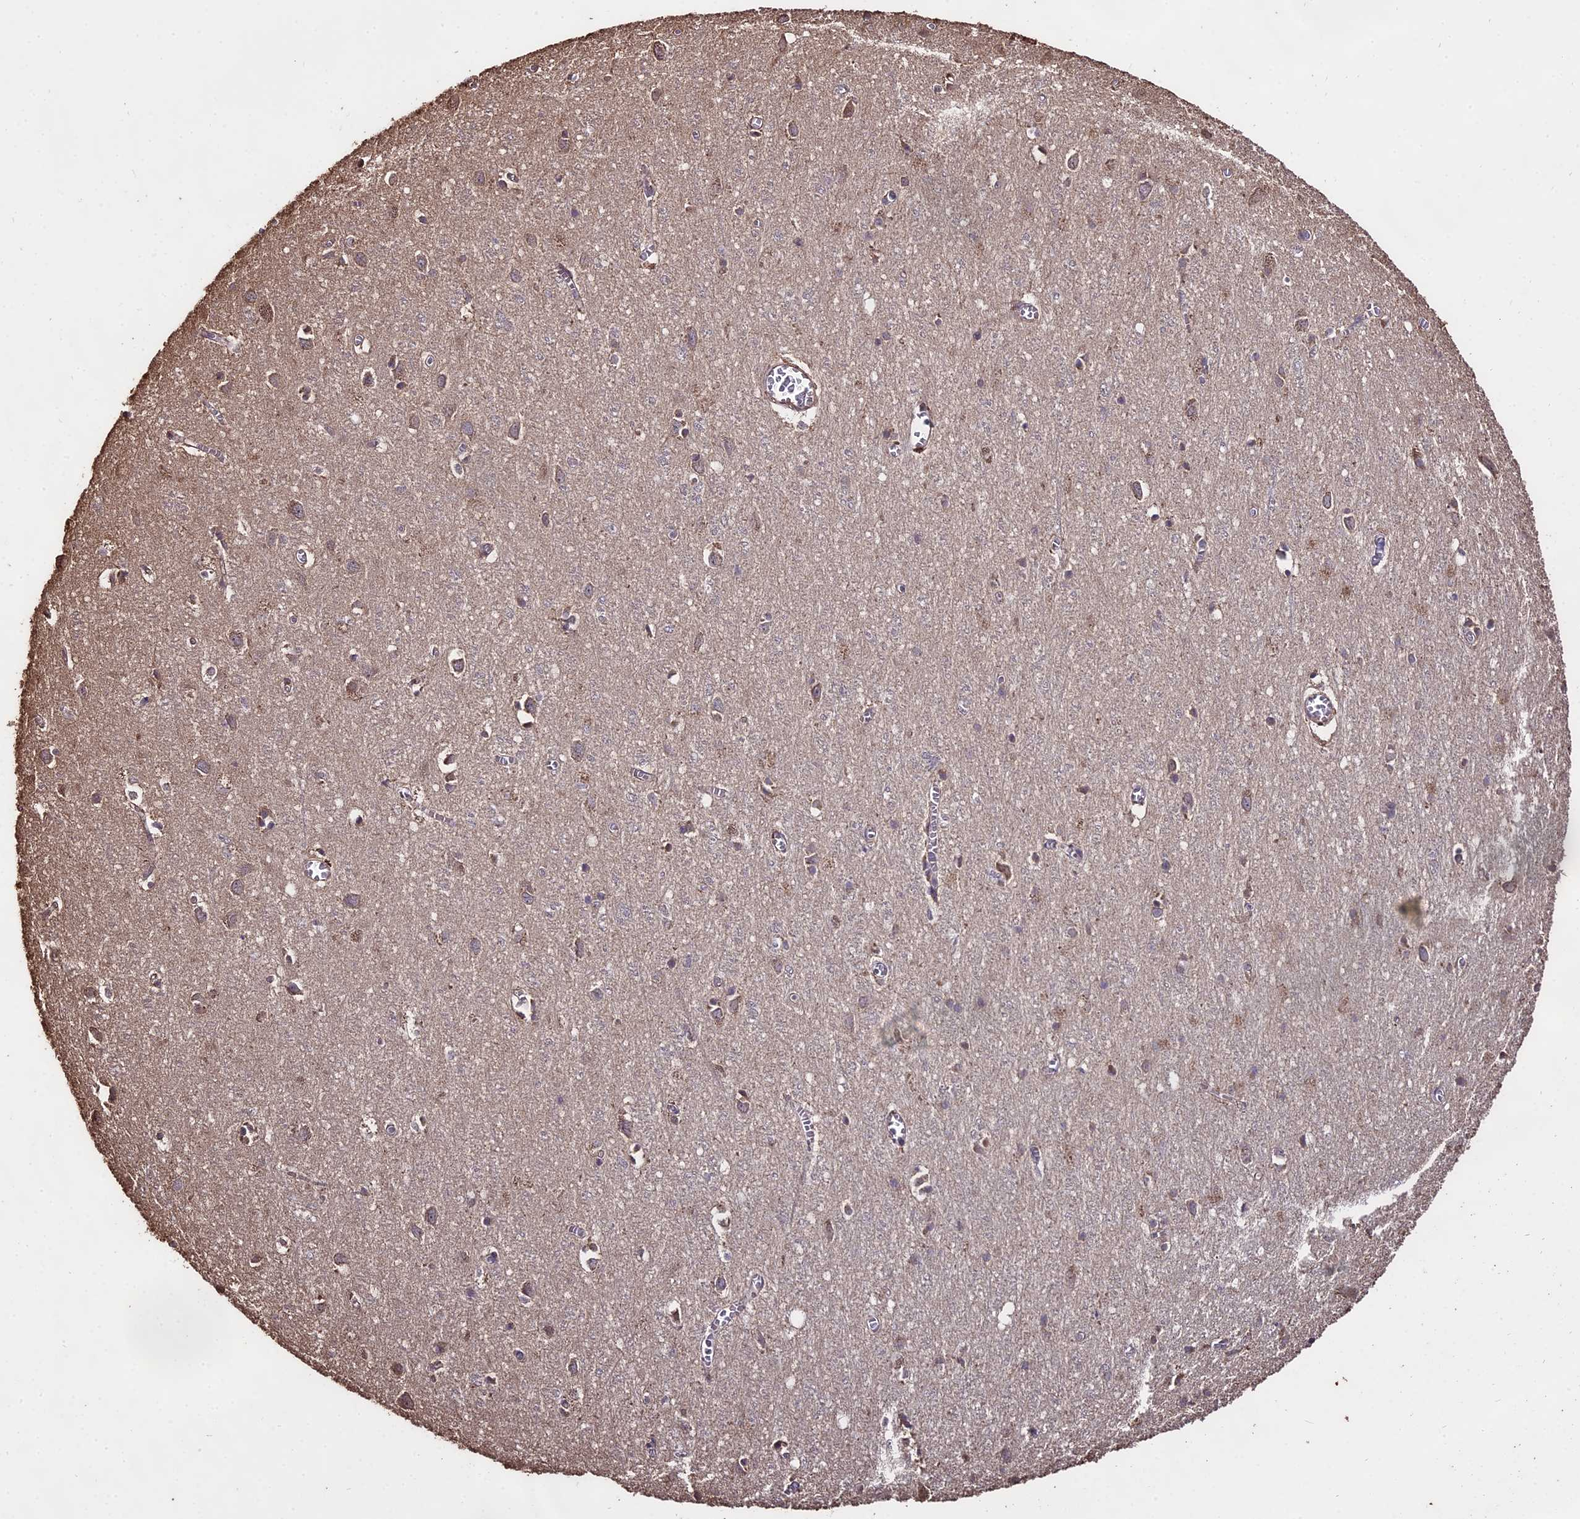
{"staining": {"intensity": "weak", "quantity": "25%-75%", "location": "cytoplasmic/membranous"}, "tissue": "cerebral cortex", "cell_type": "Endothelial cells", "image_type": "normal", "snomed": [{"axis": "morphology", "description": "Normal tissue, NOS"}, {"axis": "topography", "description": "Cerebral cortex"}], "caption": "The immunohistochemical stain labels weak cytoplasmic/membranous positivity in endothelial cells of normal cerebral cortex. (Stains: DAB (3,3'-diaminobenzidine) in brown, nuclei in blue, Microscopy: brightfield microscopy at high magnification).", "gene": "PGPEP1L", "patient": {"sex": "female", "age": 64}}